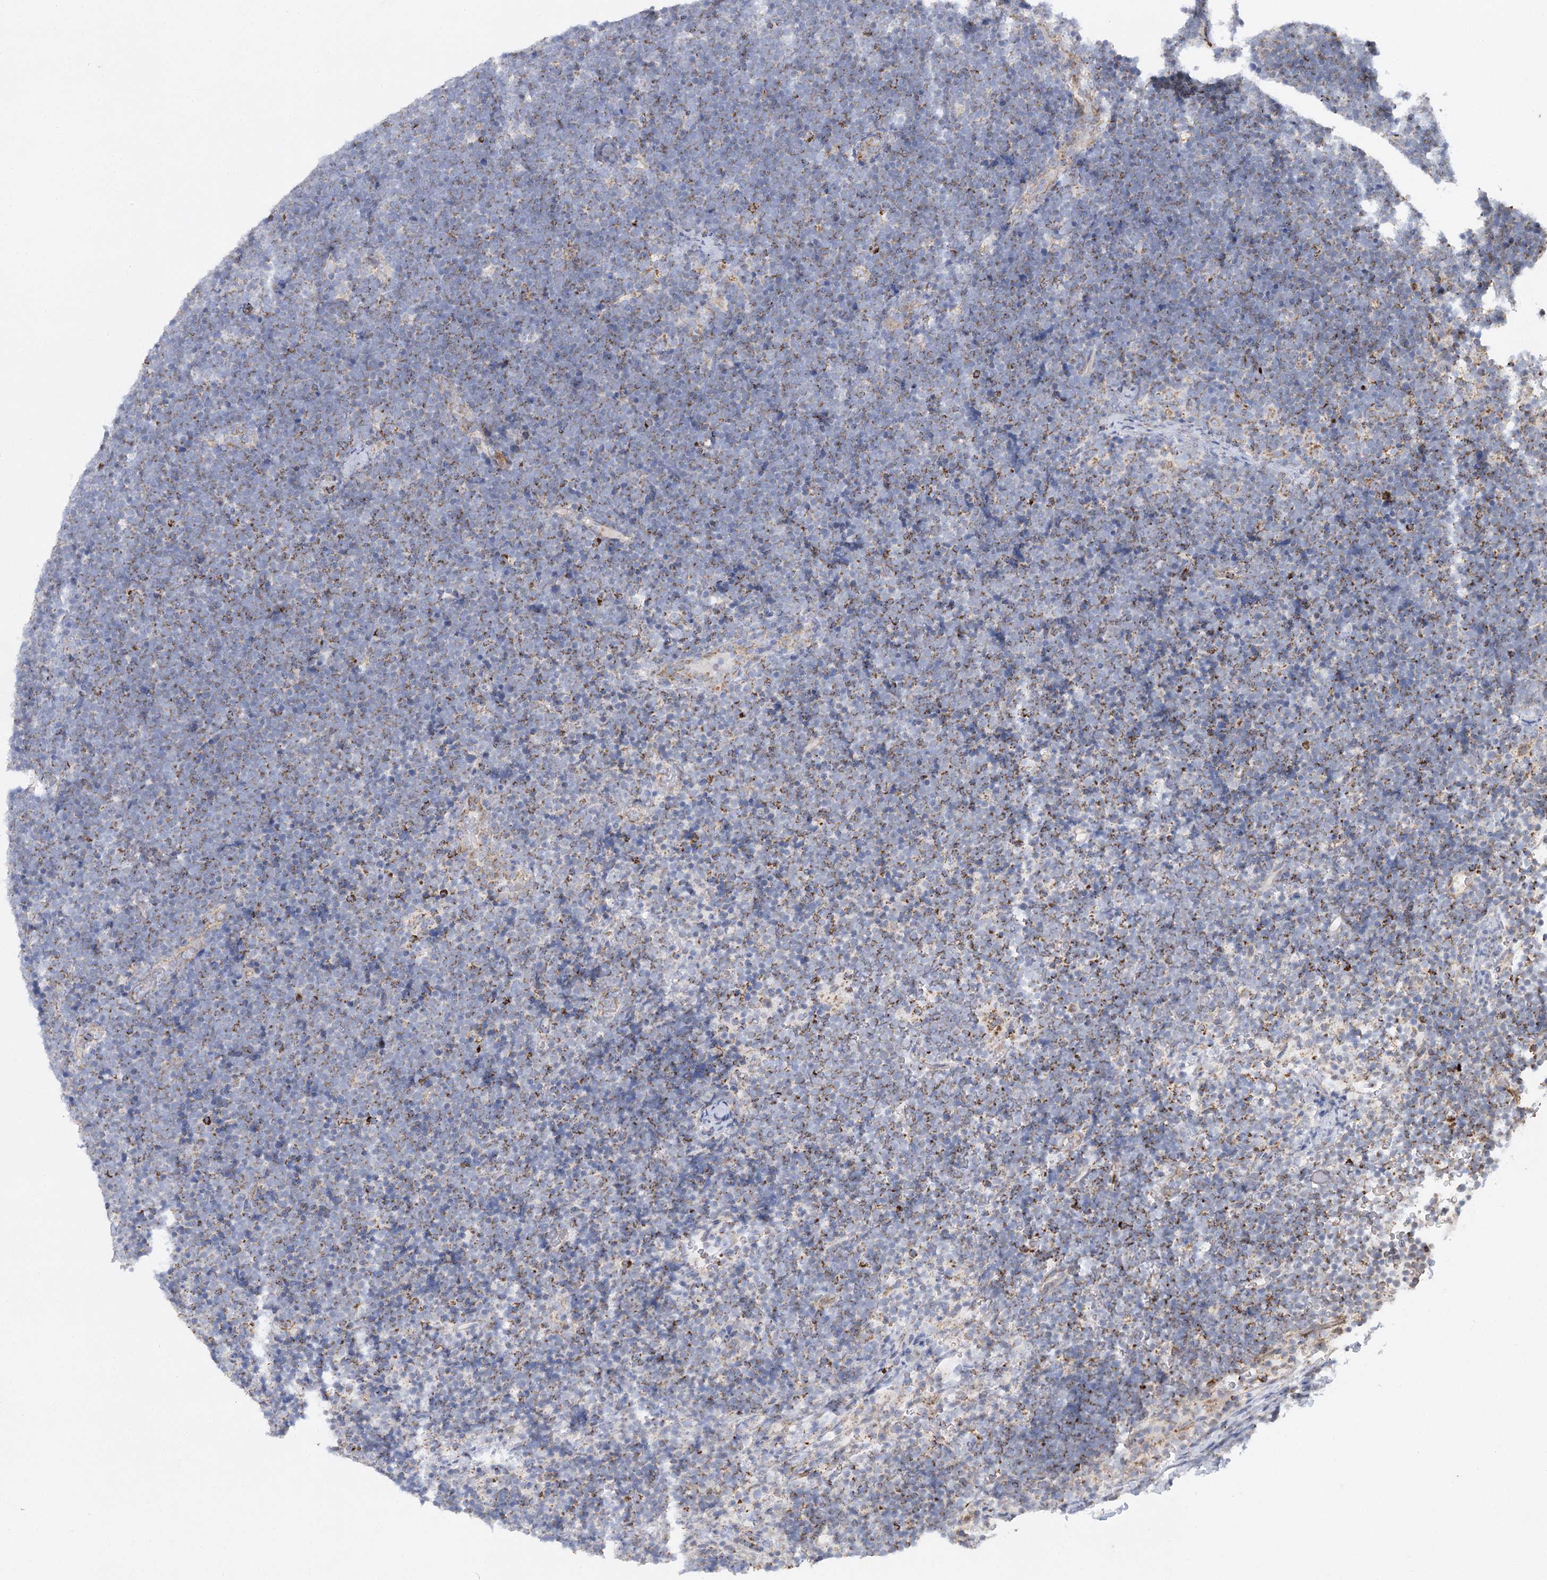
{"staining": {"intensity": "moderate", "quantity": "<25%", "location": "cytoplasmic/membranous"}, "tissue": "lymphoma", "cell_type": "Tumor cells", "image_type": "cancer", "snomed": [{"axis": "morphology", "description": "Malignant lymphoma, non-Hodgkin's type, High grade"}, {"axis": "topography", "description": "Lymph node"}], "caption": "The image exhibits a brown stain indicating the presence of a protein in the cytoplasmic/membranous of tumor cells in lymphoma. Immunohistochemistry stains the protein in brown and the nuclei are stained blue.", "gene": "DHTKD1", "patient": {"sex": "male", "age": 13}}